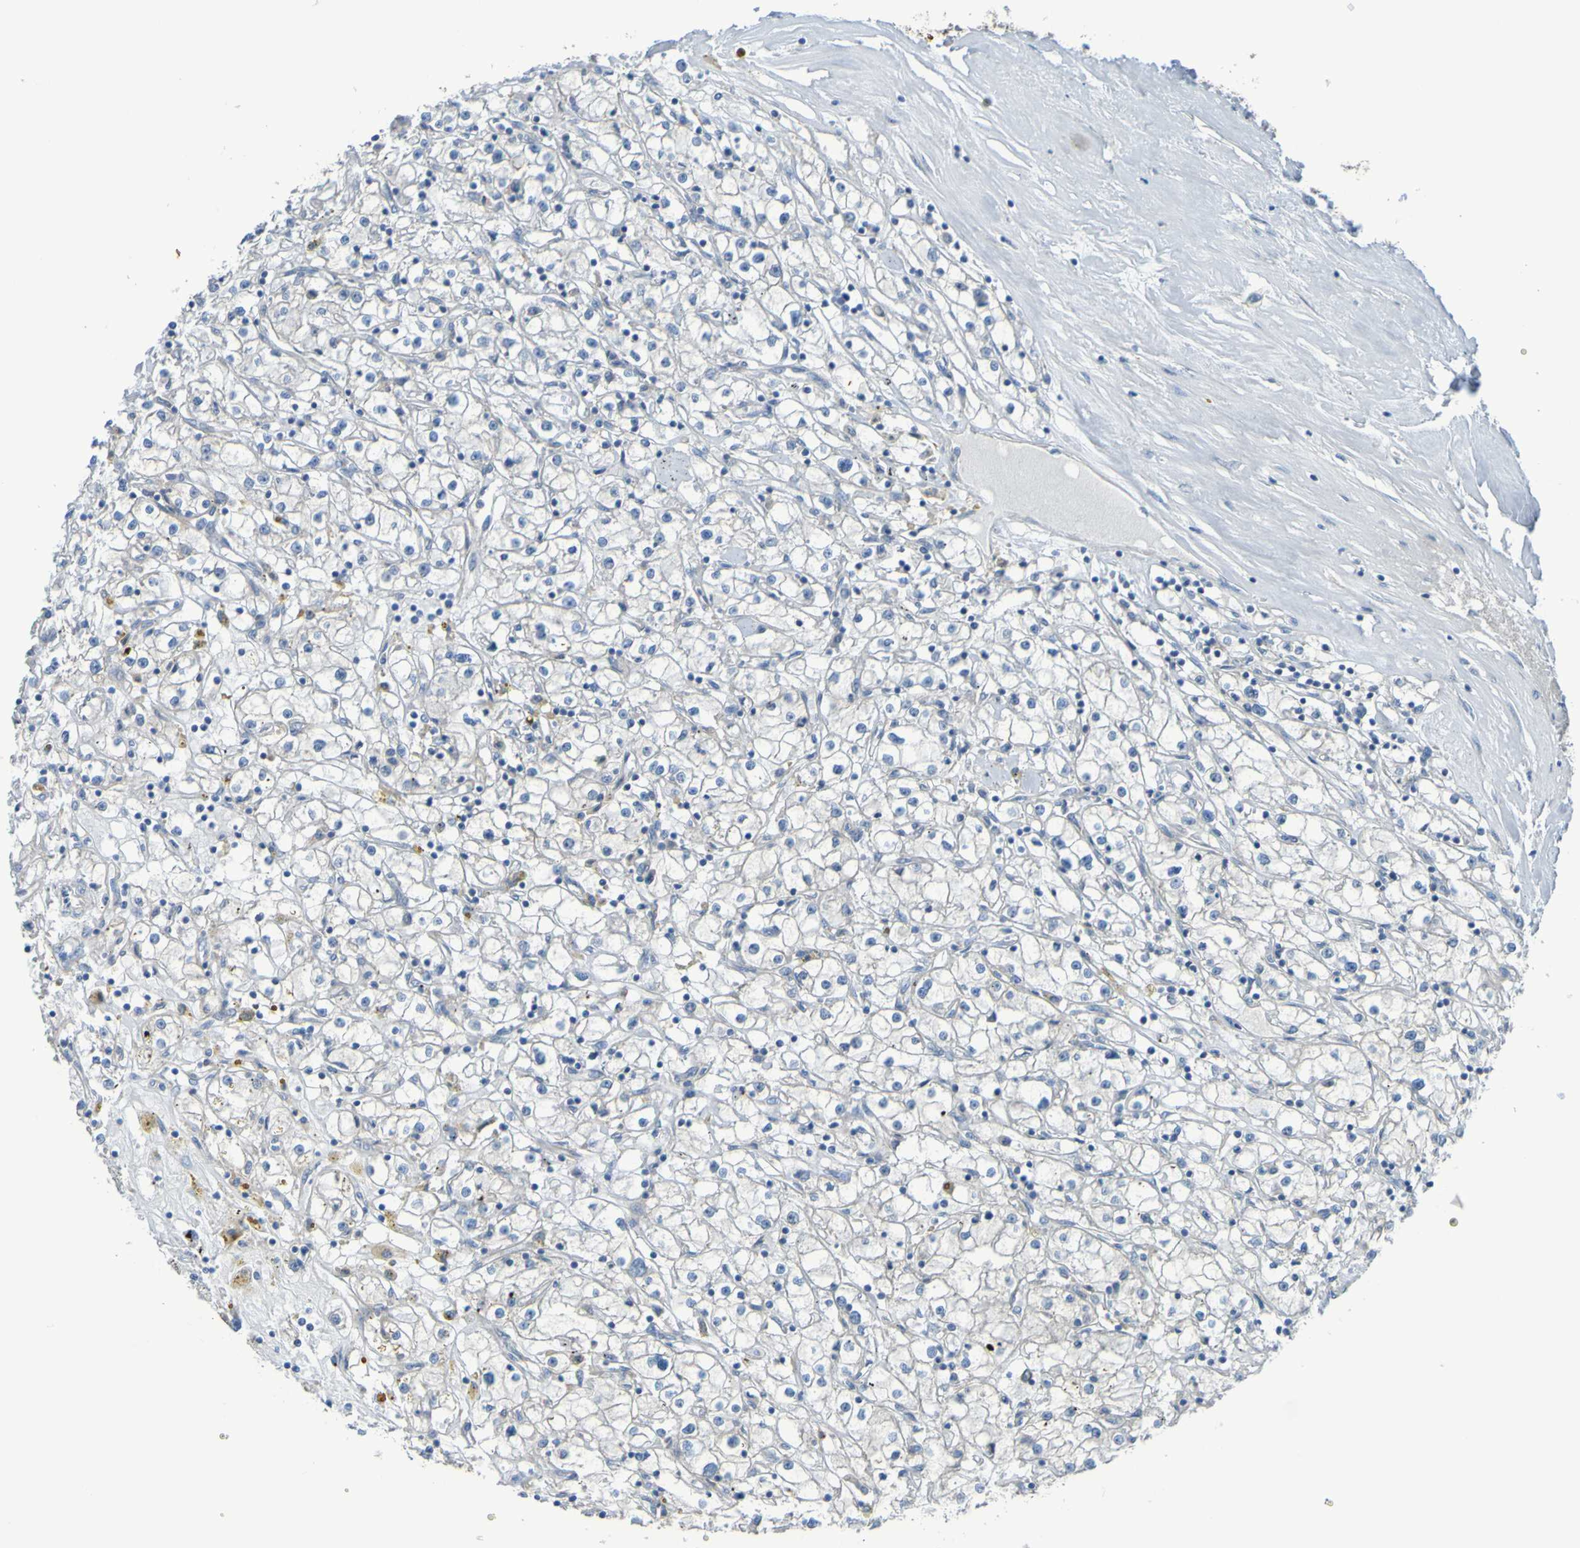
{"staining": {"intensity": "negative", "quantity": "none", "location": "none"}, "tissue": "renal cancer", "cell_type": "Tumor cells", "image_type": "cancer", "snomed": [{"axis": "morphology", "description": "Adenocarcinoma, NOS"}, {"axis": "topography", "description": "Kidney"}], "caption": "Immunohistochemical staining of renal adenocarcinoma demonstrates no significant expression in tumor cells. (DAB immunohistochemistry (IHC), high magnification).", "gene": "NPRL3", "patient": {"sex": "male", "age": 56}}